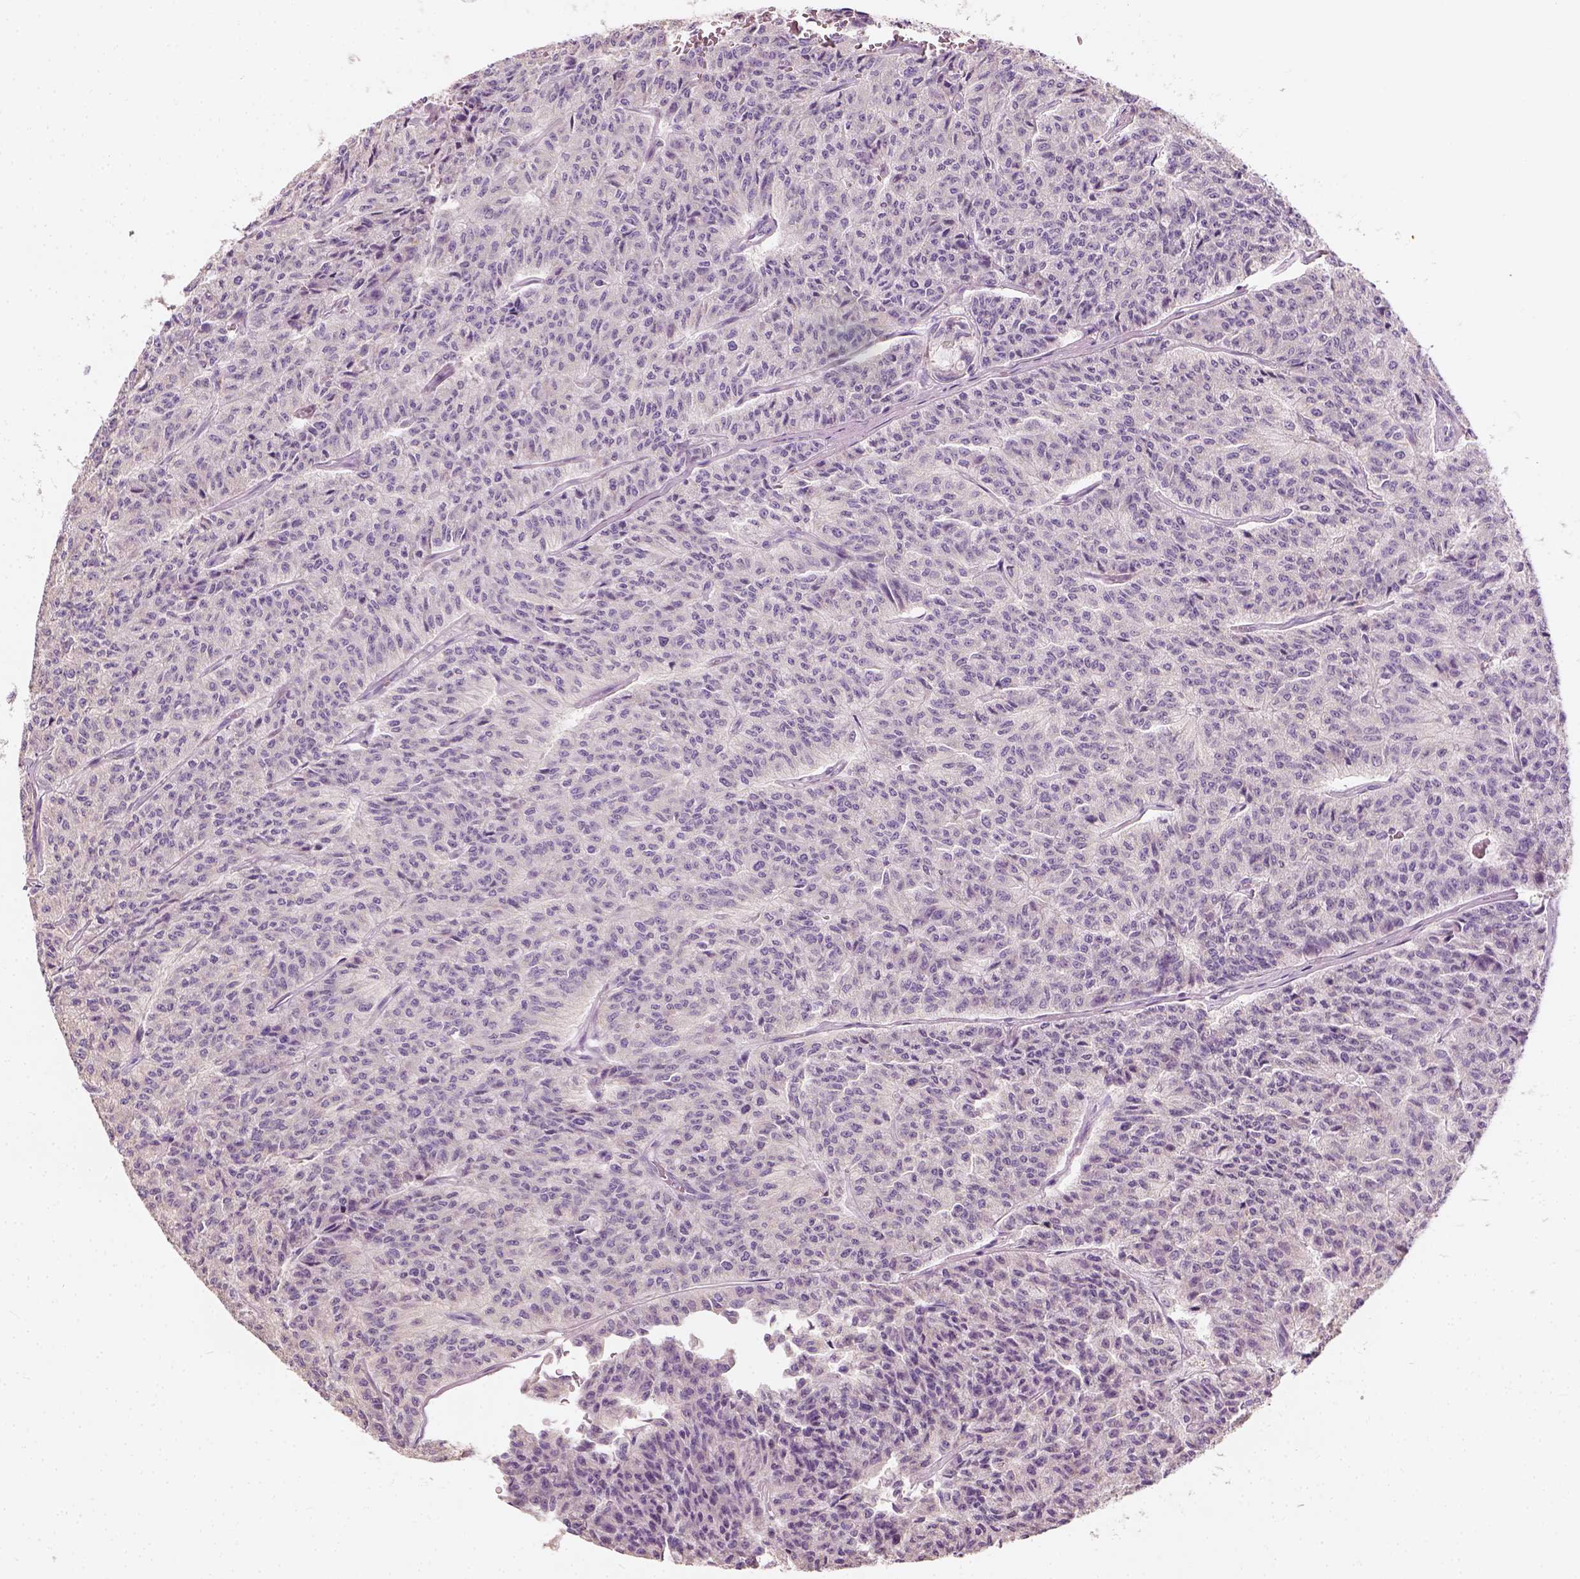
{"staining": {"intensity": "negative", "quantity": "none", "location": "none"}, "tissue": "carcinoid", "cell_type": "Tumor cells", "image_type": "cancer", "snomed": [{"axis": "morphology", "description": "Carcinoid, malignant, NOS"}, {"axis": "topography", "description": "Lung"}], "caption": "Tumor cells show no significant protein positivity in carcinoid.", "gene": "DHCR24", "patient": {"sex": "male", "age": 71}}